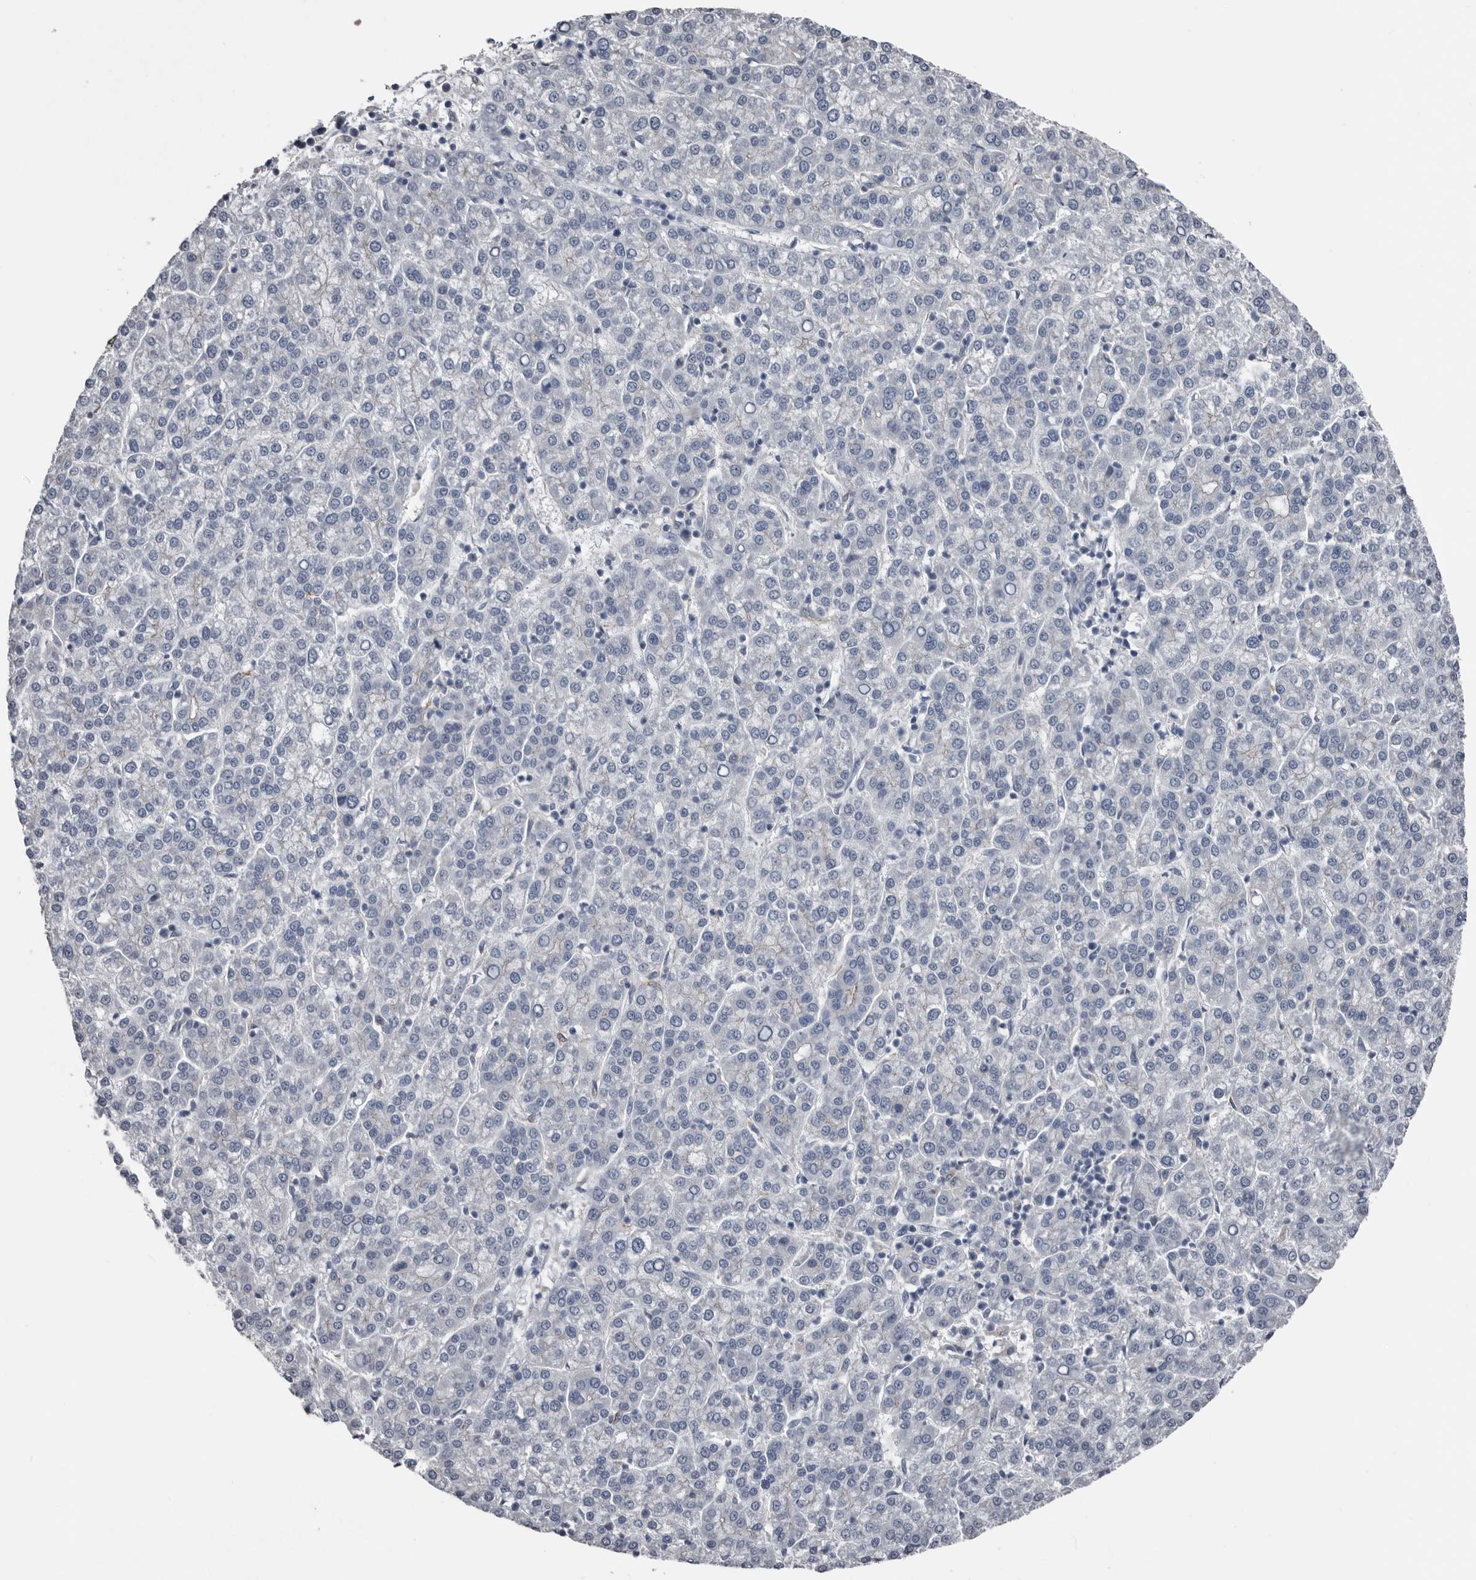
{"staining": {"intensity": "negative", "quantity": "none", "location": "none"}, "tissue": "liver cancer", "cell_type": "Tumor cells", "image_type": "cancer", "snomed": [{"axis": "morphology", "description": "Carcinoma, Hepatocellular, NOS"}, {"axis": "topography", "description": "Liver"}], "caption": "Protein analysis of liver cancer reveals no significant positivity in tumor cells.", "gene": "FABP7", "patient": {"sex": "female", "age": 58}}